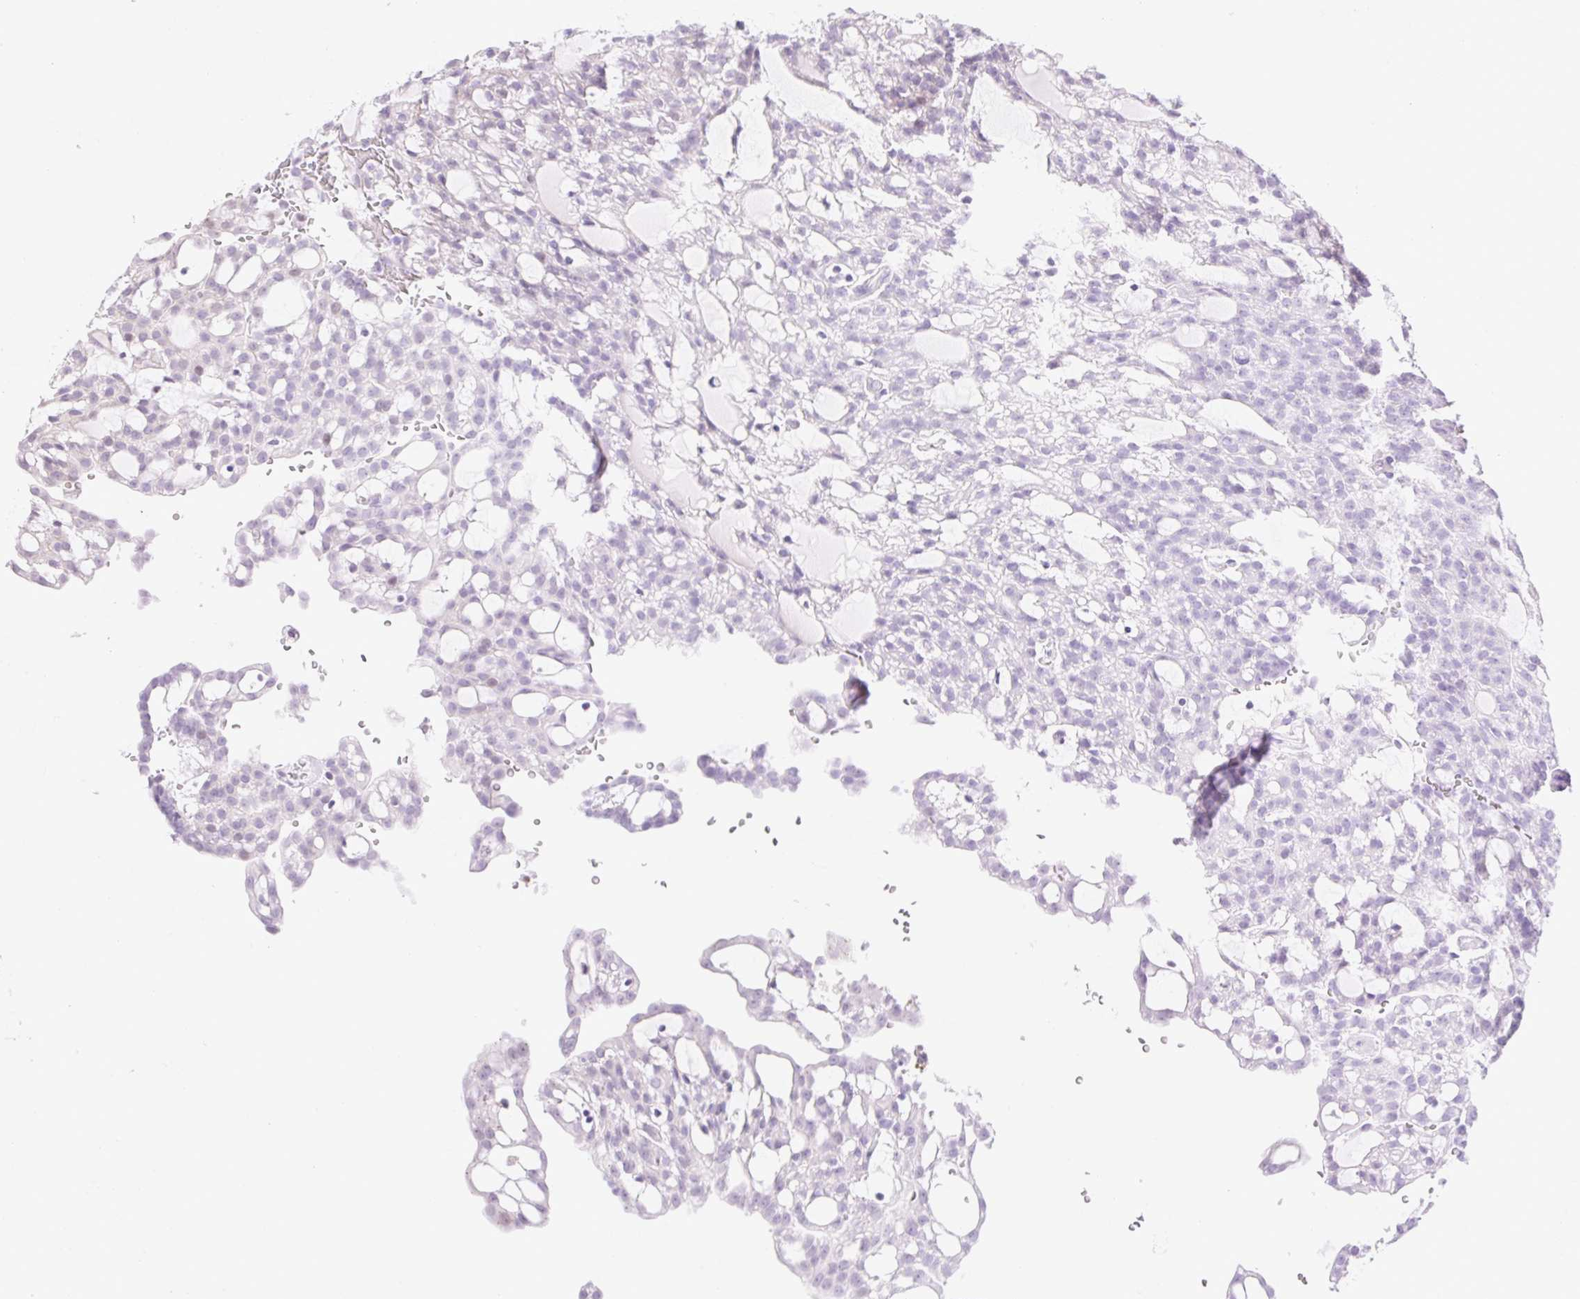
{"staining": {"intensity": "negative", "quantity": "none", "location": "none"}, "tissue": "renal cancer", "cell_type": "Tumor cells", "image_type": "cancer", "snomed": [{"axis": "morphology", "description": "Adenocarcinoma, NOS"}, {"axis": "topography", "description": "Kidney"}], "caption": "A high-resolution micrograph shows immunohistochemistry staining of renal adenocarcinoma, which shows no significant expression in tumor cells.", "gene": "RIPPLY3", "patient": {"sex": "male", "age": 63}}